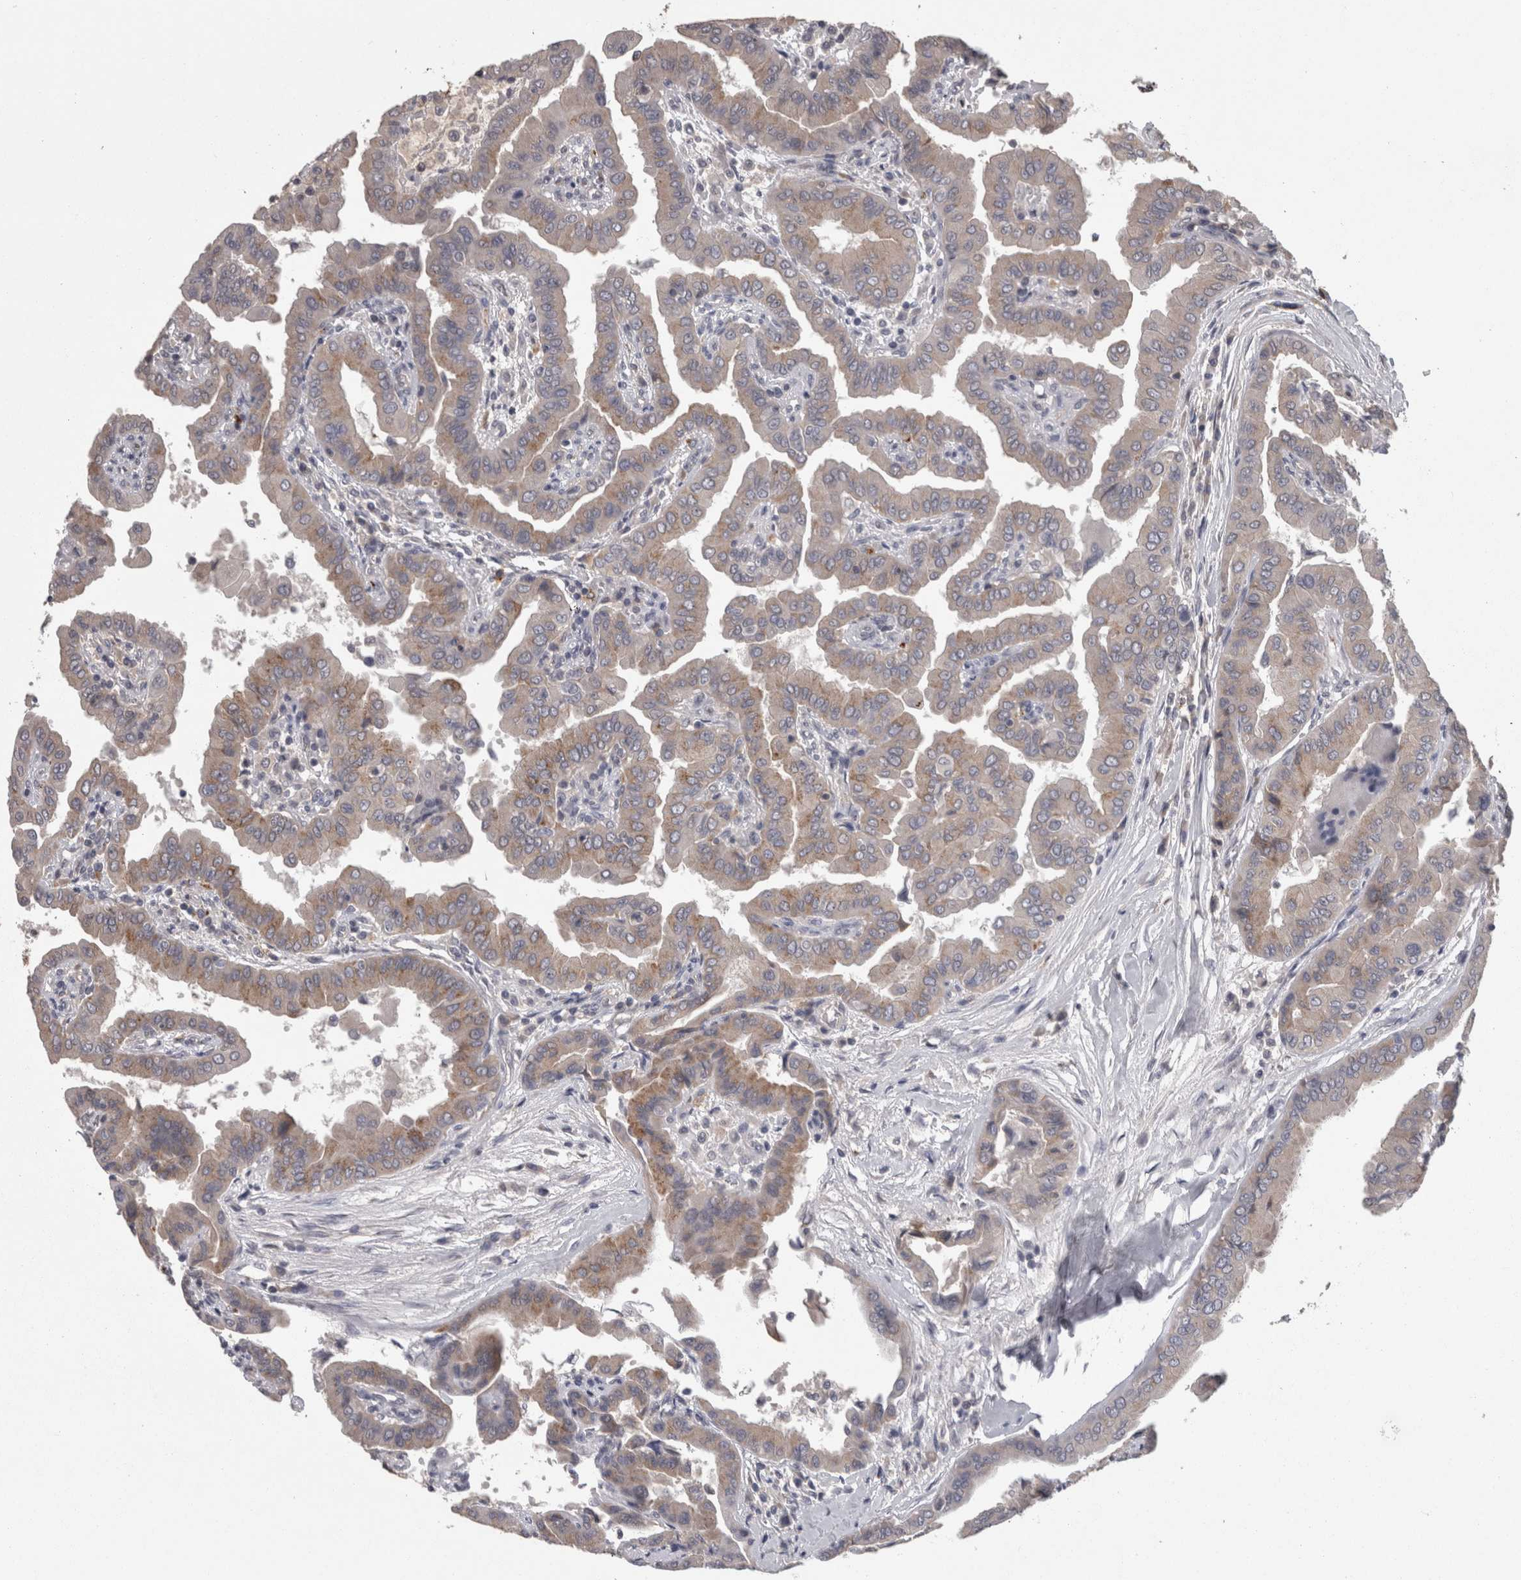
{"staining": {"intensity": "weak", "quantity": "<25%", "location": "cytoplasmic/membranous"}, "tissue": "thyroid cancer", "cell_type": "Tumor cells", "image_type": "cancer", "snomed": [{"axis": "morphology", "description": "Papillary adenocarcinoma, NOS"}, {"axis": "topography", "description": "Thyroid gland"}], "caption": "IHC histopathology image of thyroid papillary adenocarcinoma stained for a protein (brown), which exhibits no expression in tumor cells.", "gene": "PON3", "patient": {"sex": "male", "age": 33}}